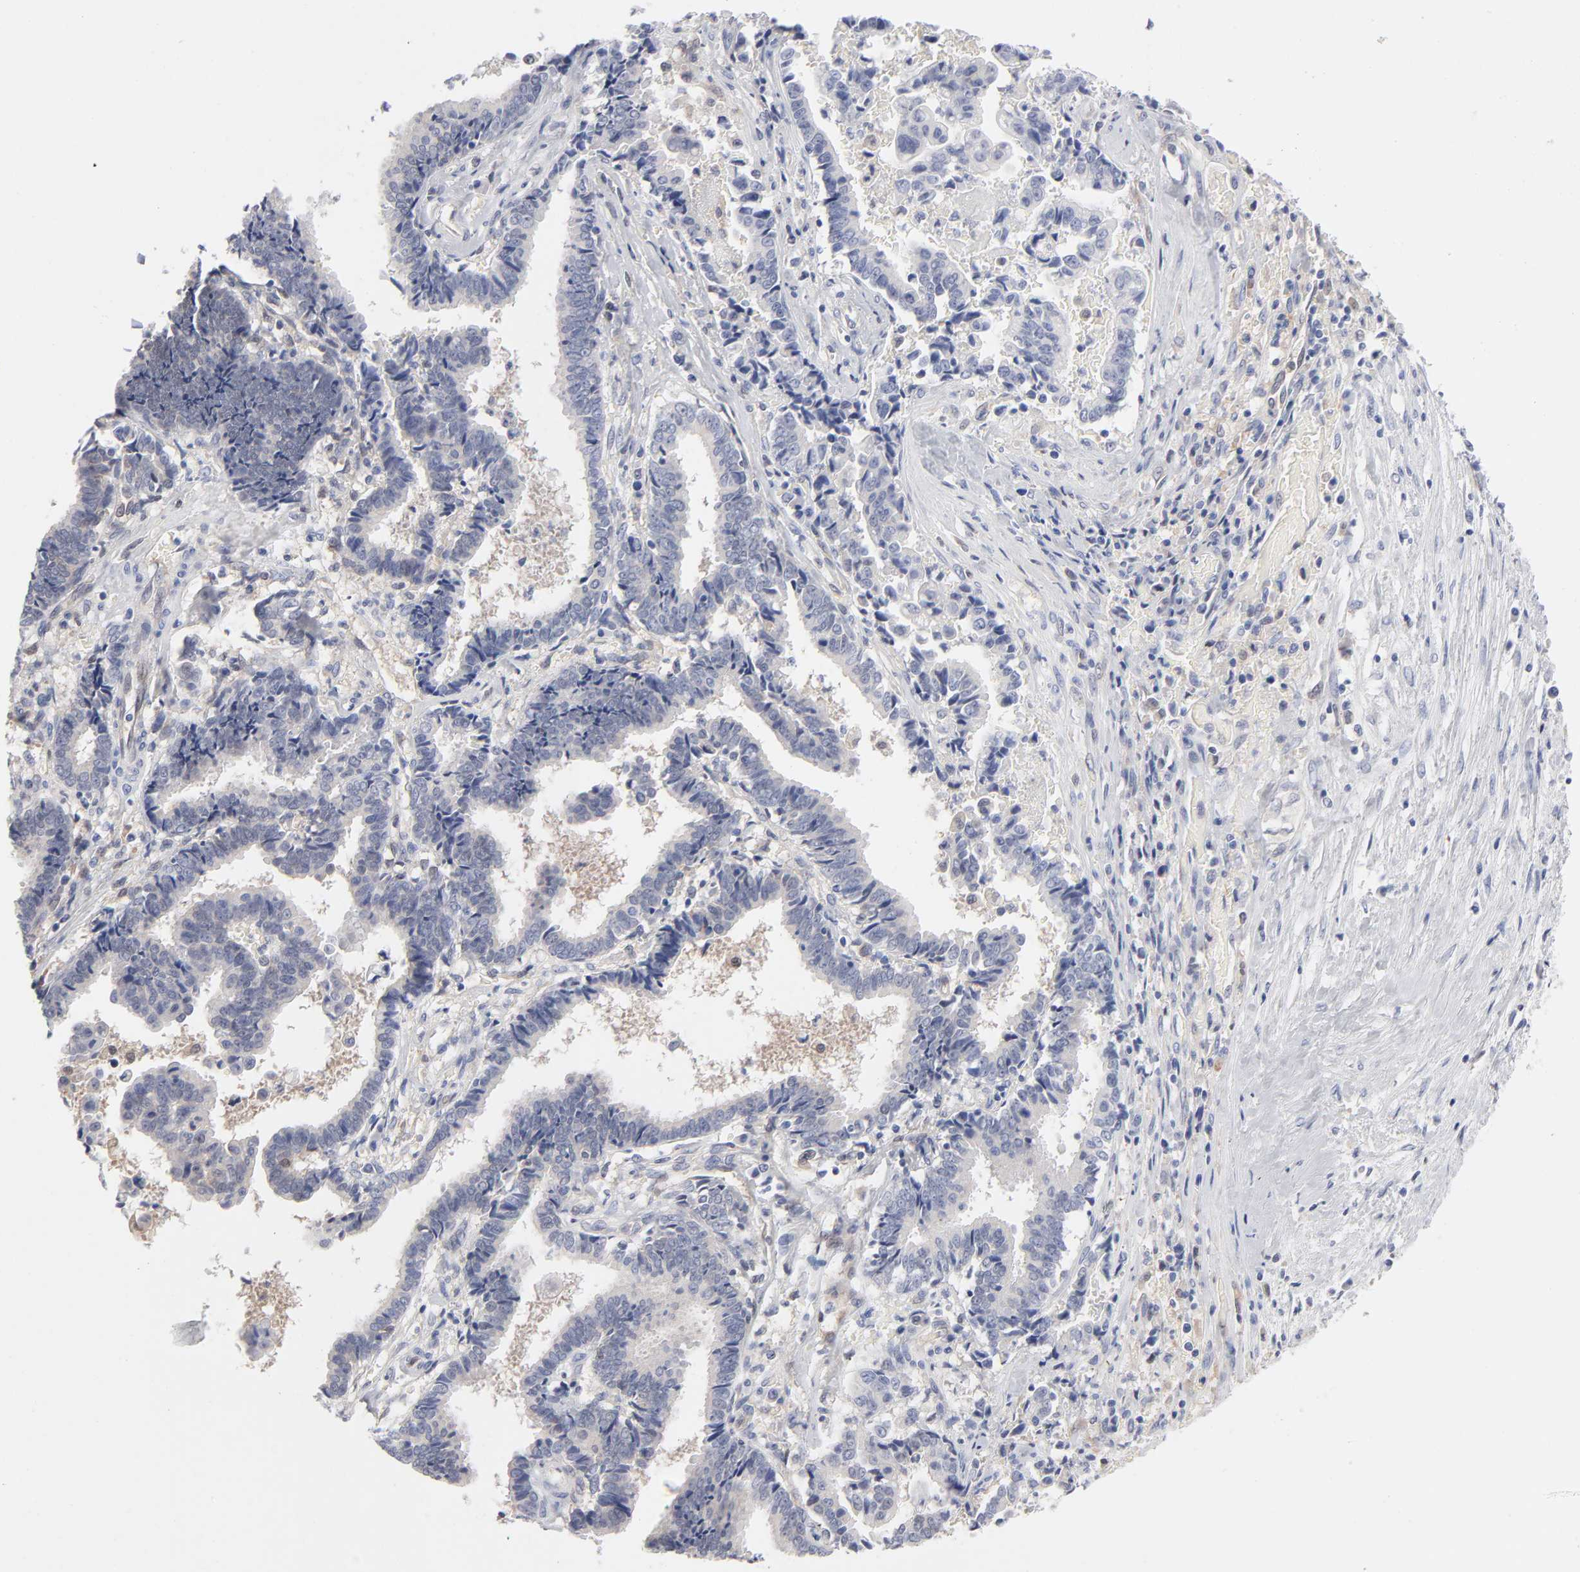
{"staining": {"intensity": "negative", "quantity": "none", "location": "none"}, "tissue": "liver cancer", "cell_type": "Tumor cells", "image_type": "cancer", "snomed": [{"axis": "morphology", "description": "Cholangiocarcinoma"}, {"axis": "topography", "description": "Liver"}], "caption": "A high-resolution histopathology image shows immunohistochemistry (IHC) staining of liver cancer, which reveals no significant staining in tumor cells.", "gene": "ARRB1", "patient": {"sex": "male", "age": 57}}